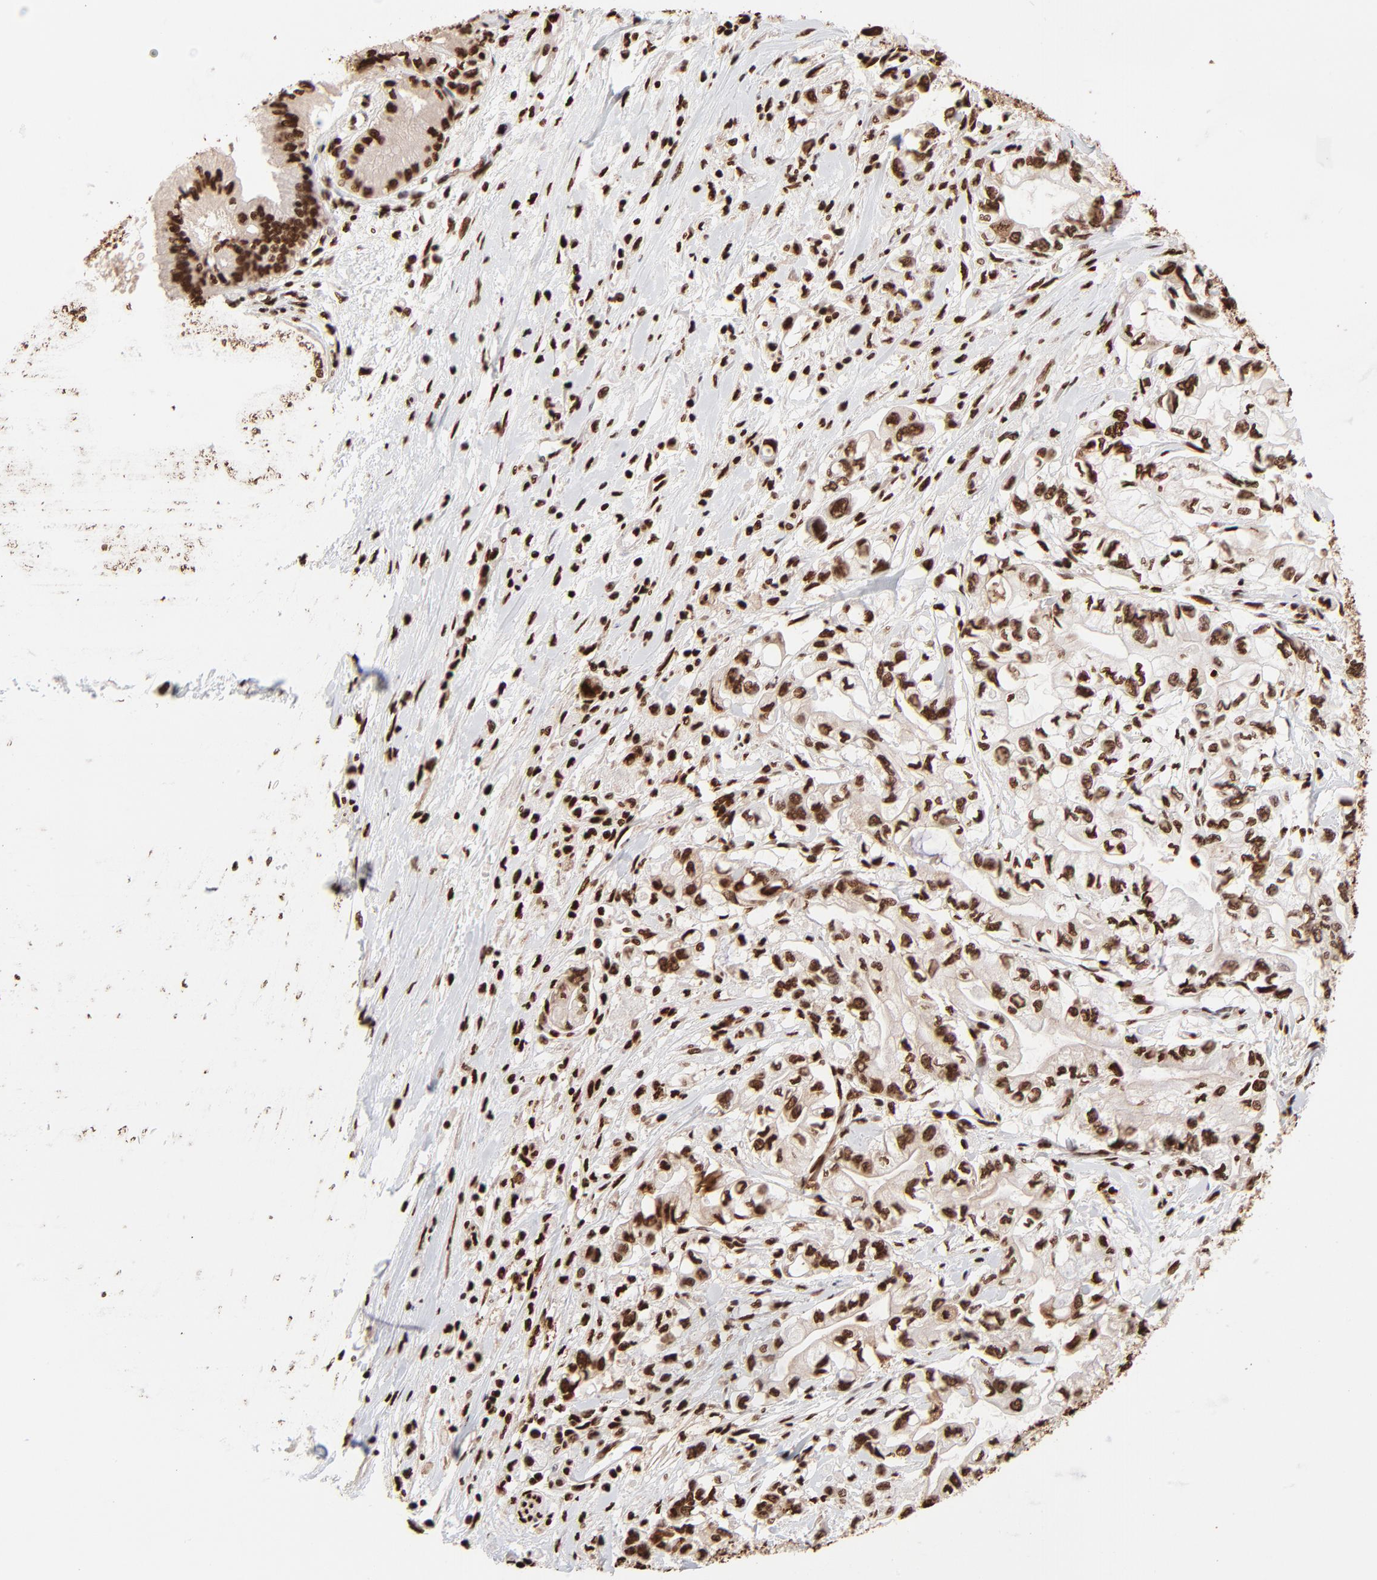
{"staining": {"intensity": "strong", "quantity": ">75%", "location": "nuclear"}, "tissue": "pancreatic cancer", "cell_type": "Tumor cells", "image_type": "cancer", "snomed": [{"axis": "morphology", "description": "Adenocarcinoma, NOS"}, {"axis": "topography", "description": "Pancreas"}], "caption": "Tumor cells display high levels of strong nuclear staining in approximately >75% of cells in pancreatic cancer (adenocarcinoma).", "gene": "ZNF544", "patient": {"sex": "male", "age": 79}}